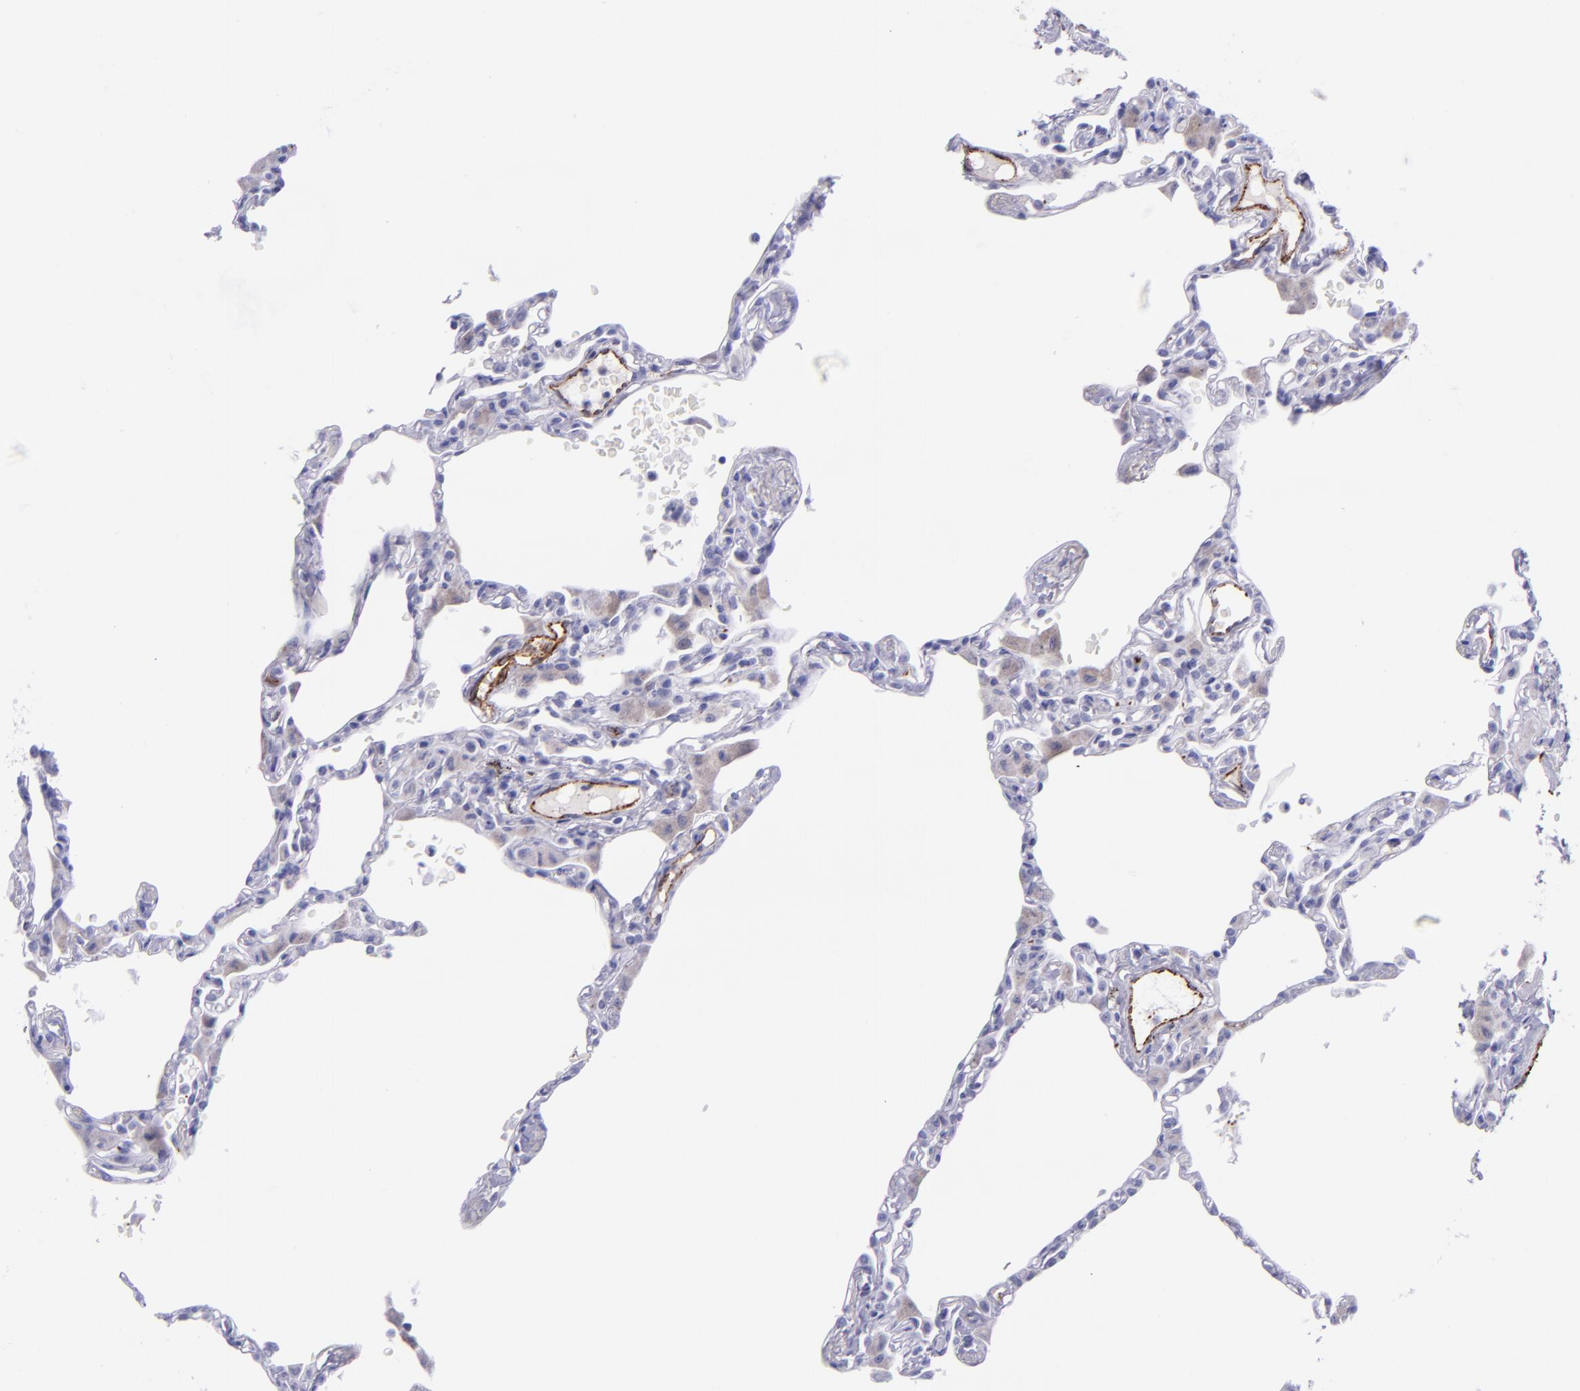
{"staining": {"intensity": "negative", "quantity": "none", "location": "none"}, "tissue": "lung", "cell_type": "Alveolar cells", "image_type": "normal", "snomed": [{"axis": "morphology", "description": "Normal tissue, NOS"}, {"axis": "topography", "description": "Lung"}], "caption": "Immunohistochemical staining of normal lung displays no significant positivity in alveolar cells. (DAB immunohistochemistry with hematoxylin counter stain).", "gene": "SELE", "patient": {"sex": "female", "age": 49}}